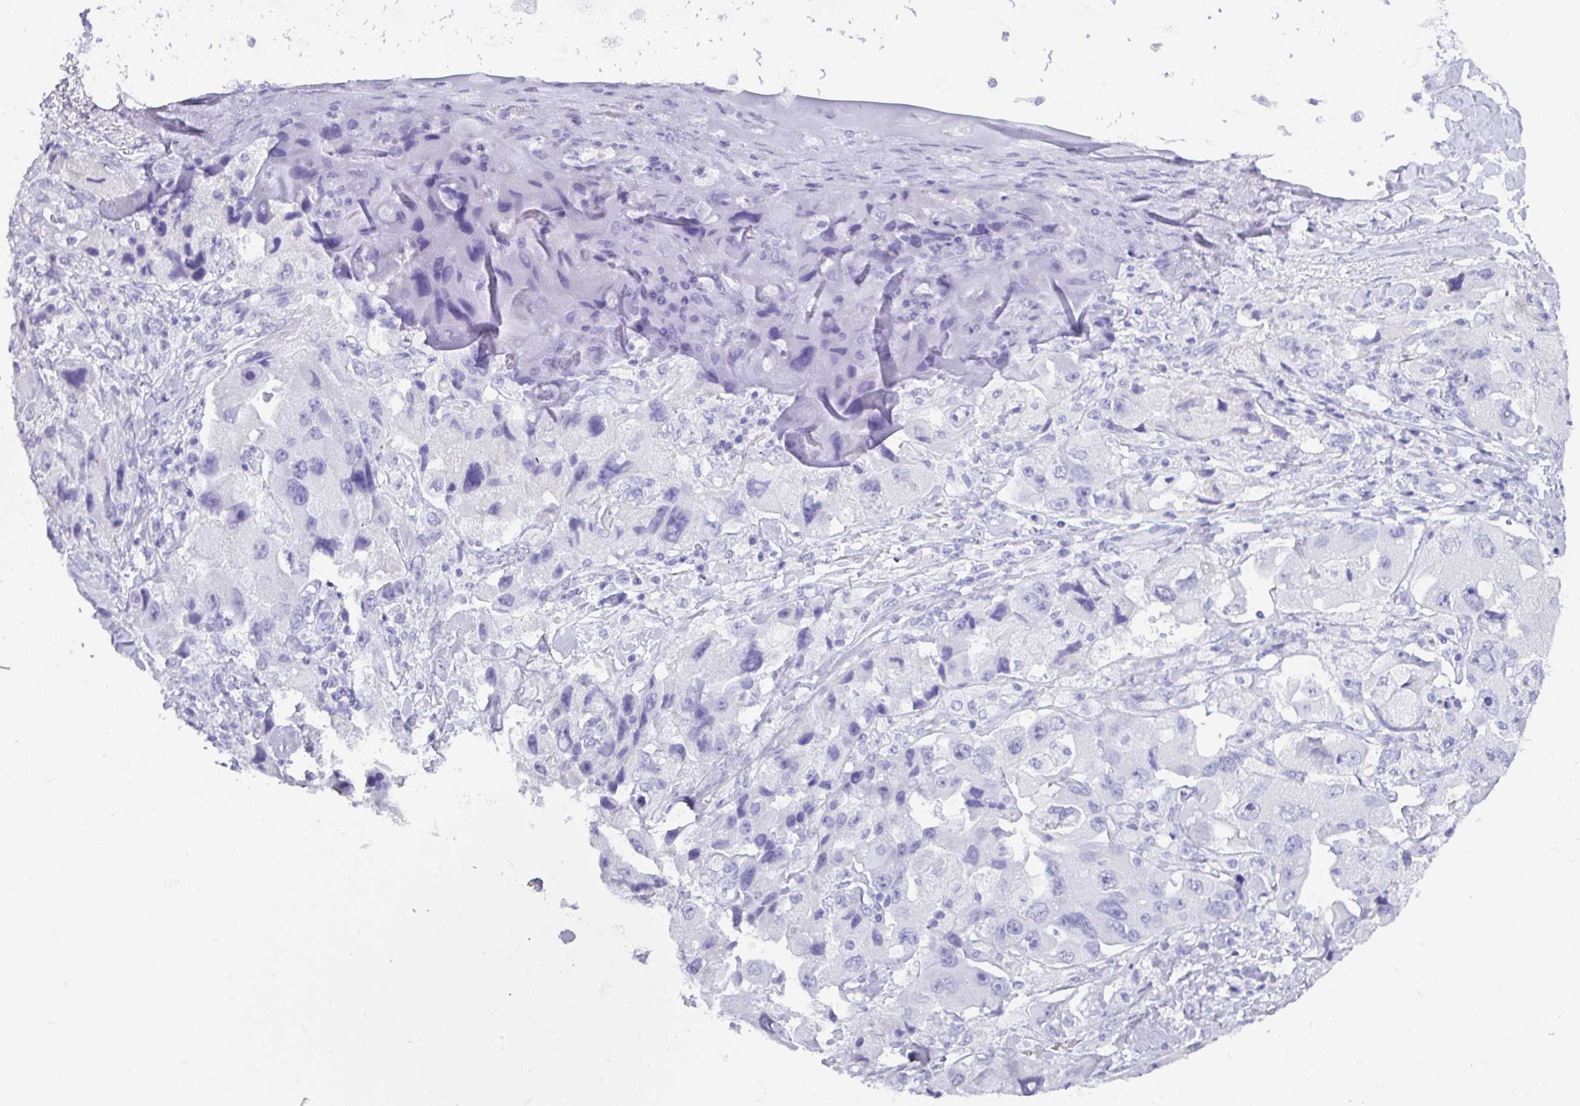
{"staining": {"intensity": "negative", "quantity": "none", "location": "none"}, "tissue": "lung cancer", "cell_type": "Tumor cells", "image_type": "cancer", "snomed": [{"axis": "morphology", "description": "Adenocarcinoma, NOS"}, {"axis": "topography", "description": "Lung"}], "caption": "Tumor cells are negative for brown protein staining in lung cancer. (DAB (3,3'-diaminobenzidine) IHC, high magnification).", "gene": "TNFSF12", "patient": {"sex": "female", "age": 54}}